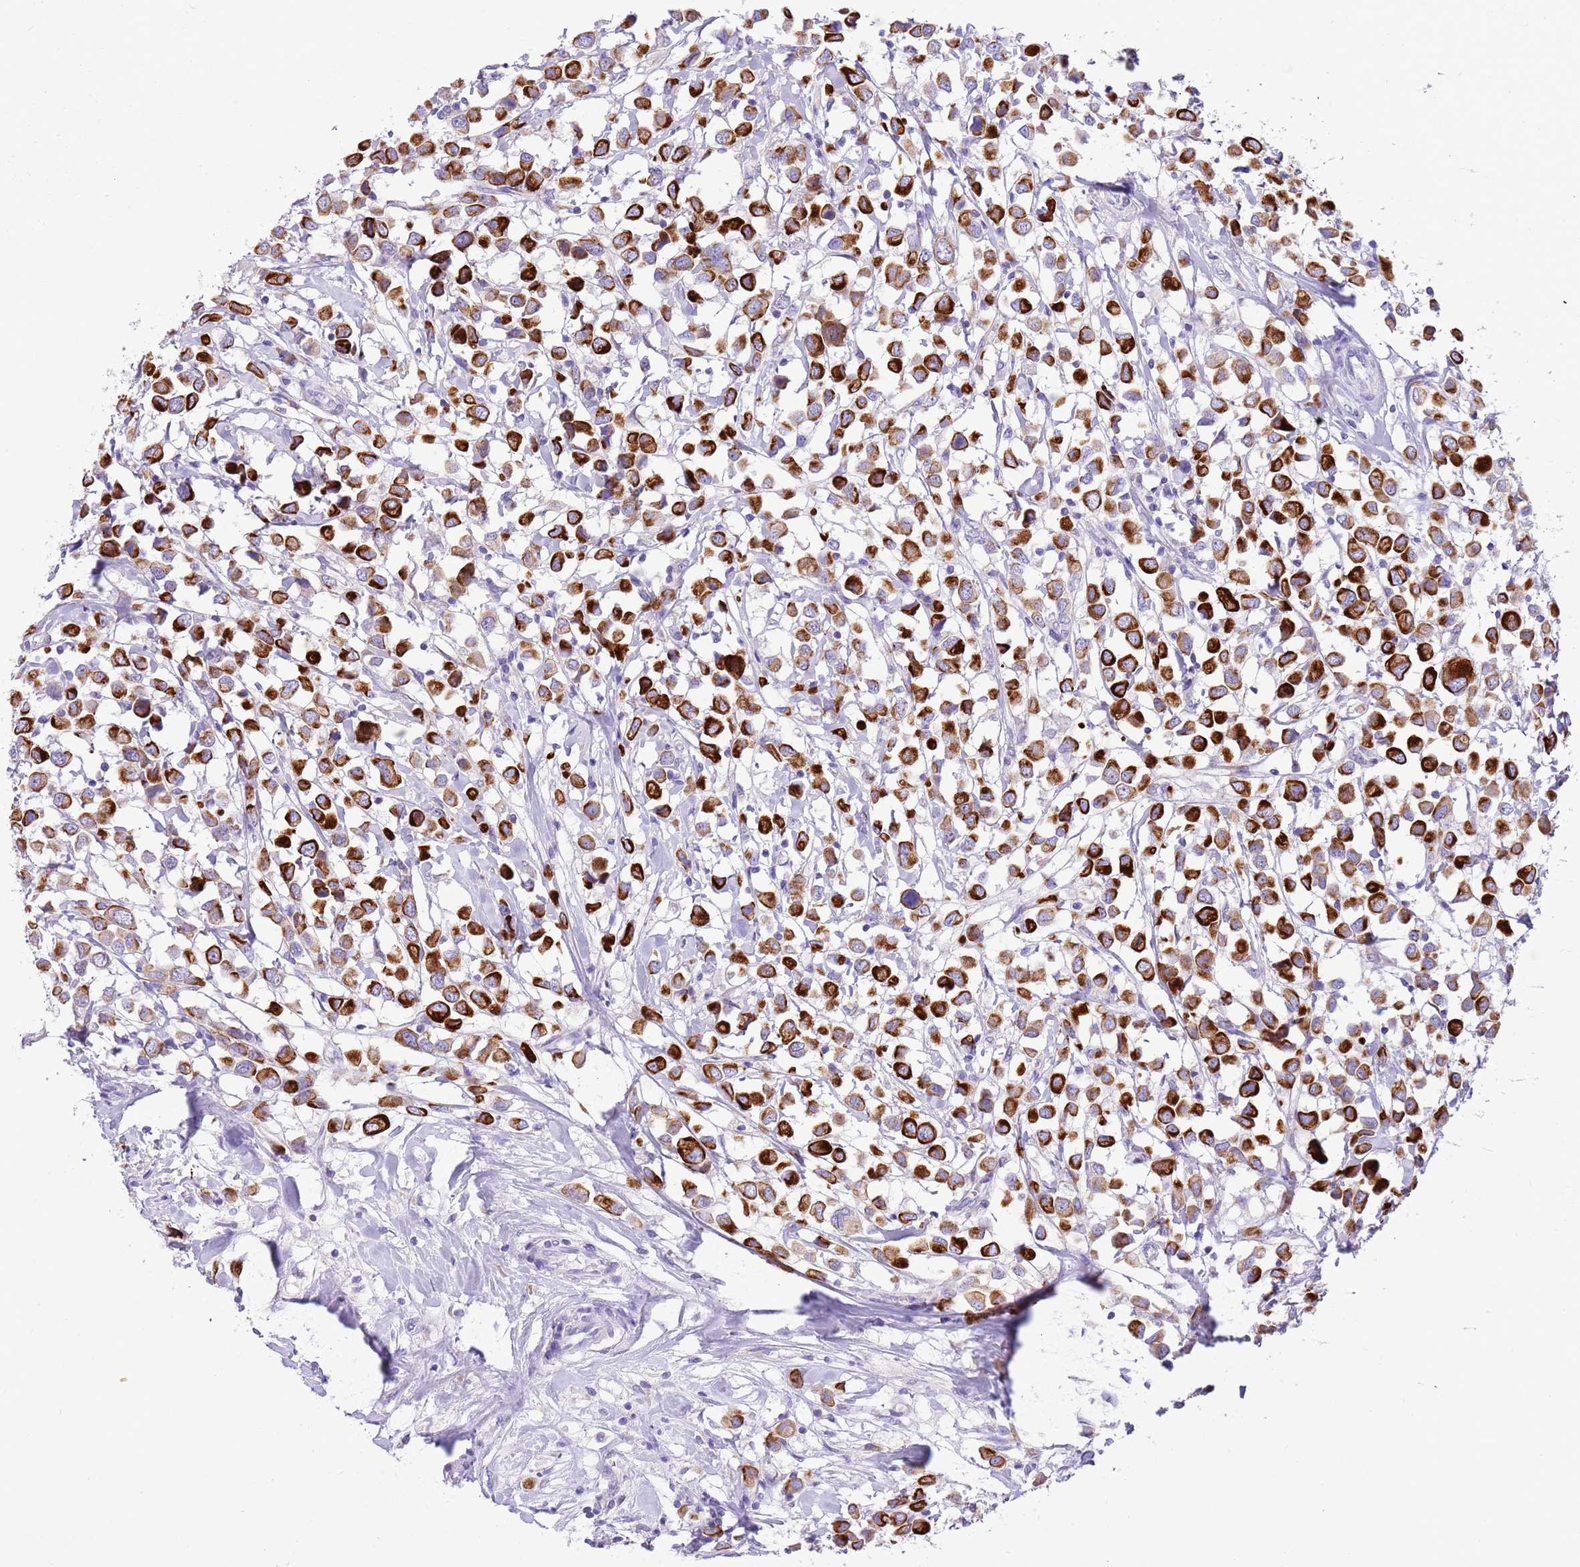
{"staining": {"intensity": "strong", "quantity": ">75%", "location": "cytoplasmic/membranous"}, "tissue": "breast cancer", "cell_type": "Tumor cells", "image_type": "cancer", "snomed": [{"axis": "morphology", "description": "Duct carcinoma"}, {"axis": "topography", "description": "Breast"}], "caption": "IHC image of neoplastic tissue: infiltrating ductal carcinoma (breast) stained using immunohistochemistry displays high levels of strong protein expression localized specifically in the cytoplasmic/membranous of tumor cells, appearing as a cytoplasmic/membranous brown color.", "gene": "R3HDM4", "patient": {"sex": "female", "age": 61}}